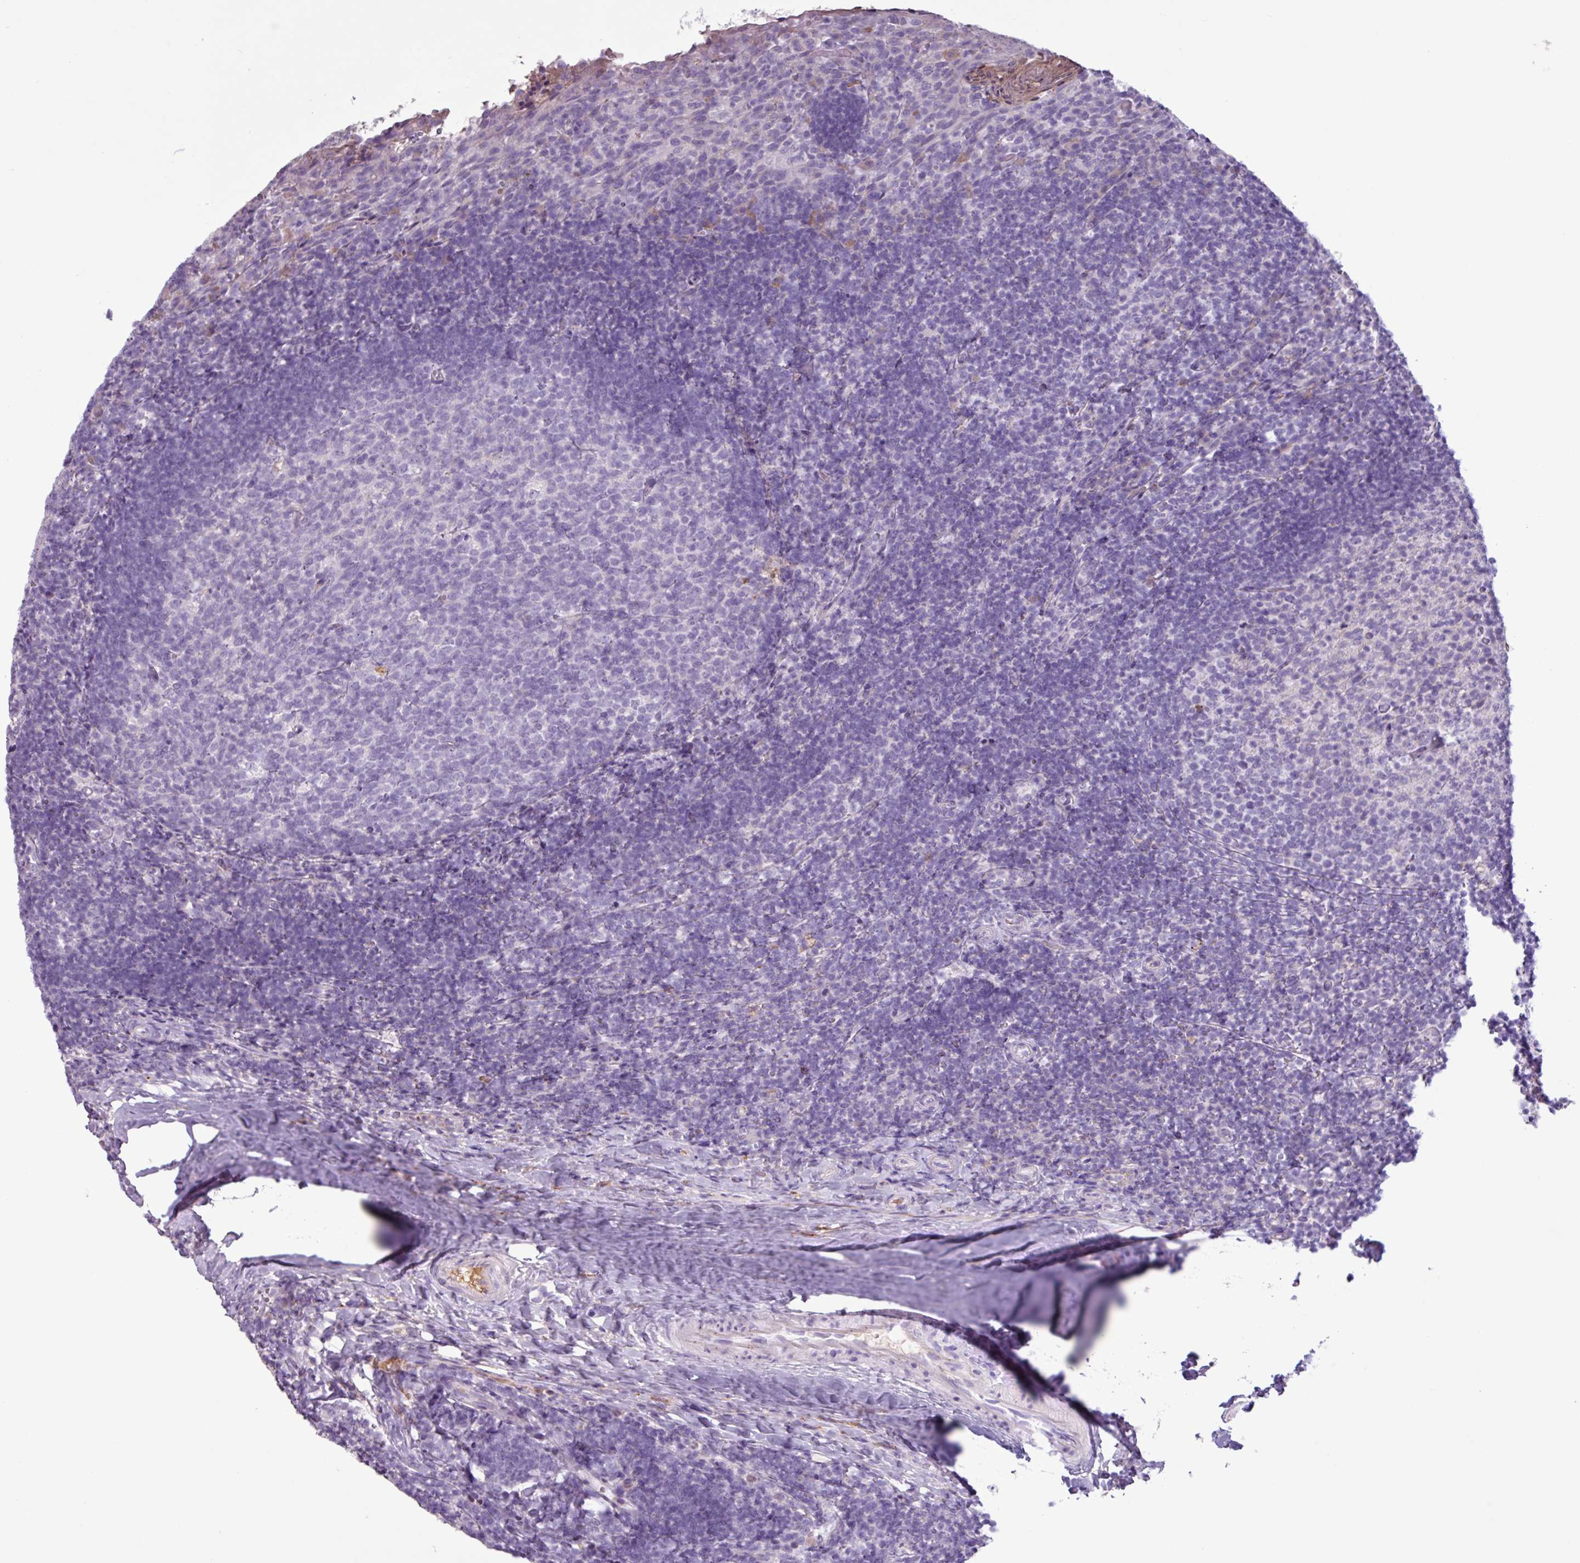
{"staining": {"intensity": "negative", "quantity": "none", "location": "none"}, "tissue": "tonsil", "cell_type": "Germinal center cells", "image_type": "normal", "snomed": [{"axis": "morphology", "description": "Normal tissue, NOS"}, {"axis": "topography", "description": "Tonsil"}], "caption": "Image shows no protein staining in germinal center cells of benign tonsil. (Brightfield microscopy of DAB (3,3'-diaminobenzidine) immunohistochemistry (IHC) at high magnification).", "gene": "C4A", "patient": {"sex": "female", "age": 10}}